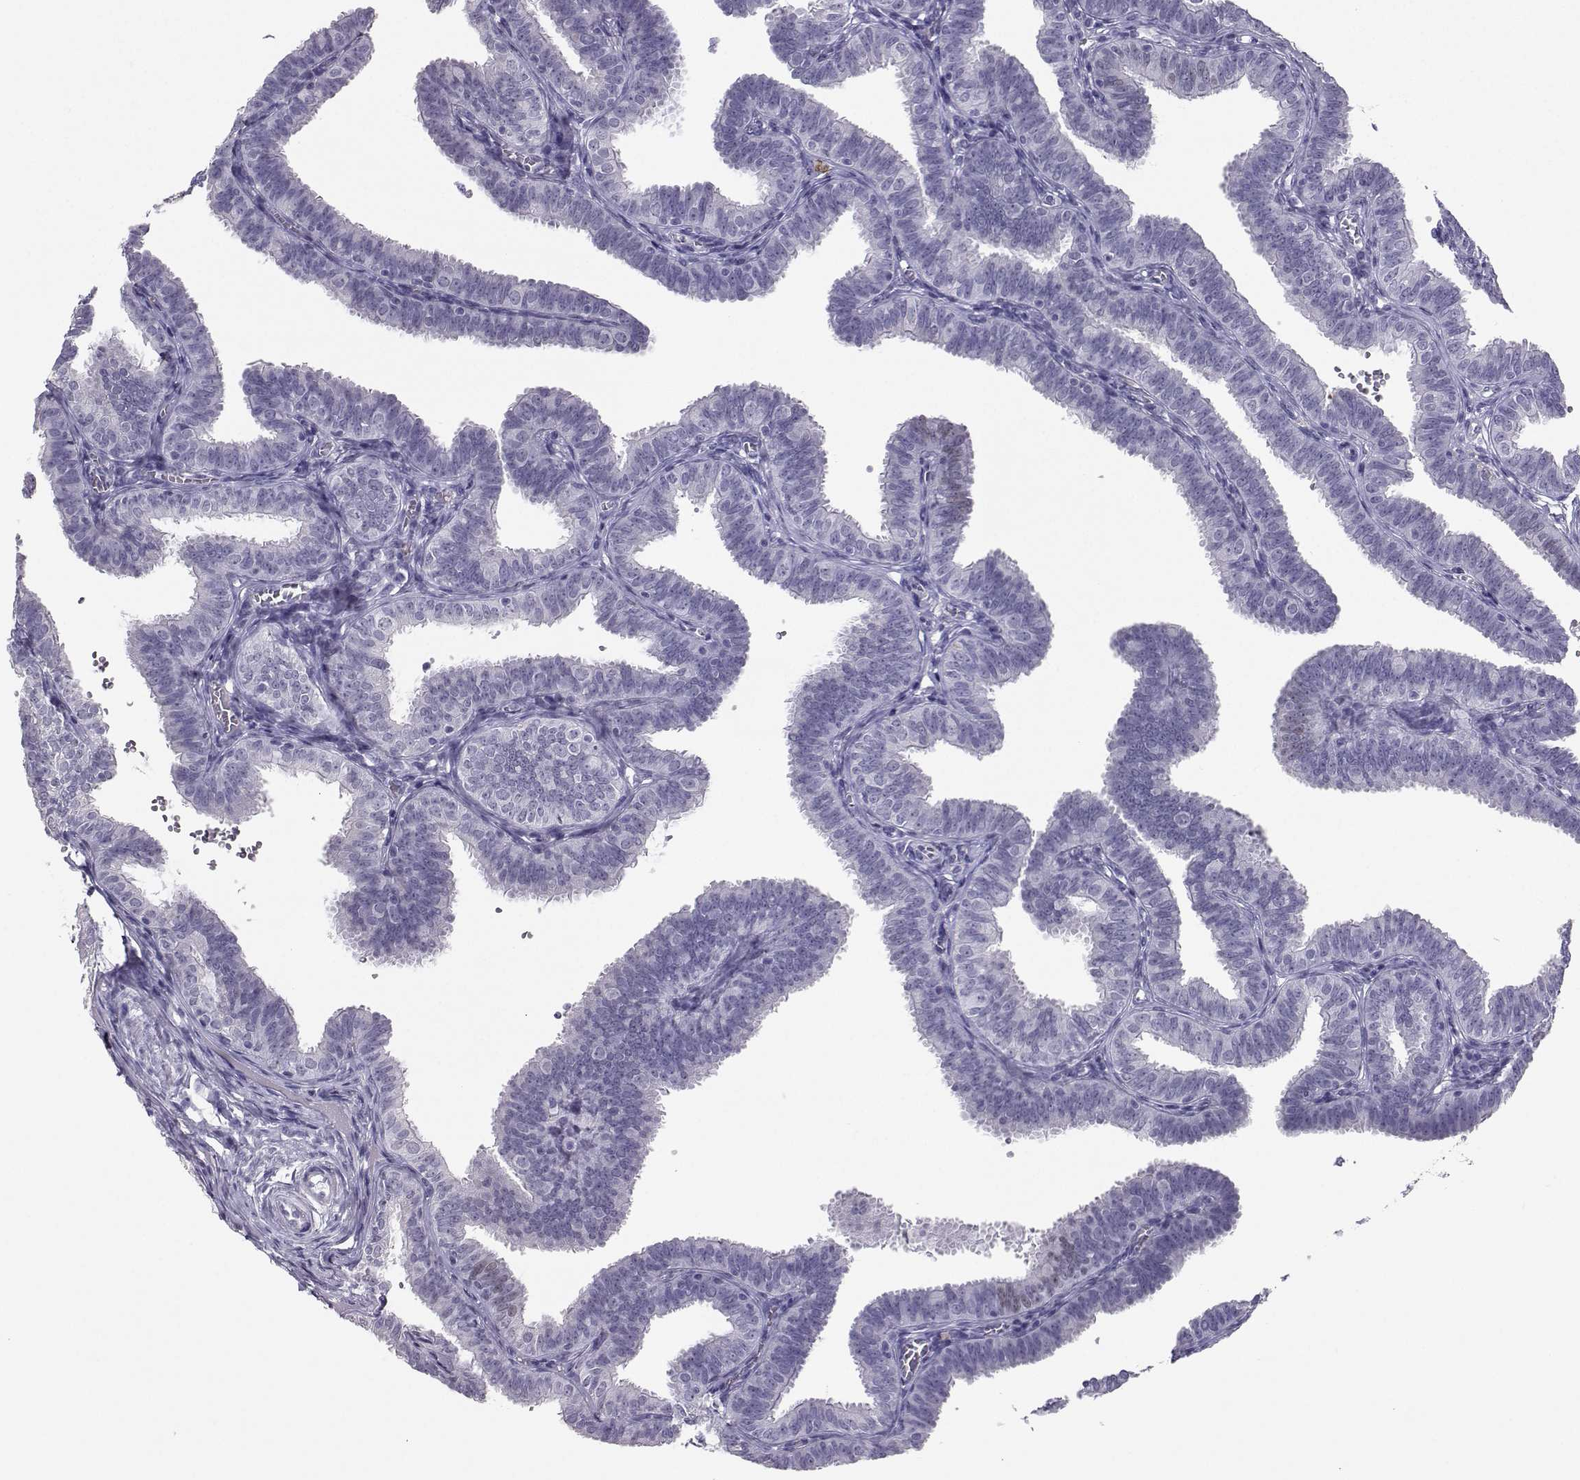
{"staining": {"intensity": "negative", "quantity": "none", "location": "none"}, "tissue": "fallopian tube", "cell_type": "Glandular cells", "image_type": "normal", "snomed": [{"axis": "morphology", "description": "Normal tissue, NOS"}, {"axis": "topography", "description": "Fallopian tube"}], "caption": "An immunohistochemistry micrograph of unremarkable fallopian tube is shown. There is no staining in glandular cells of fallopian tube.", "gene": "TBR1", "patient": {"sex": "female", "age": 25}}